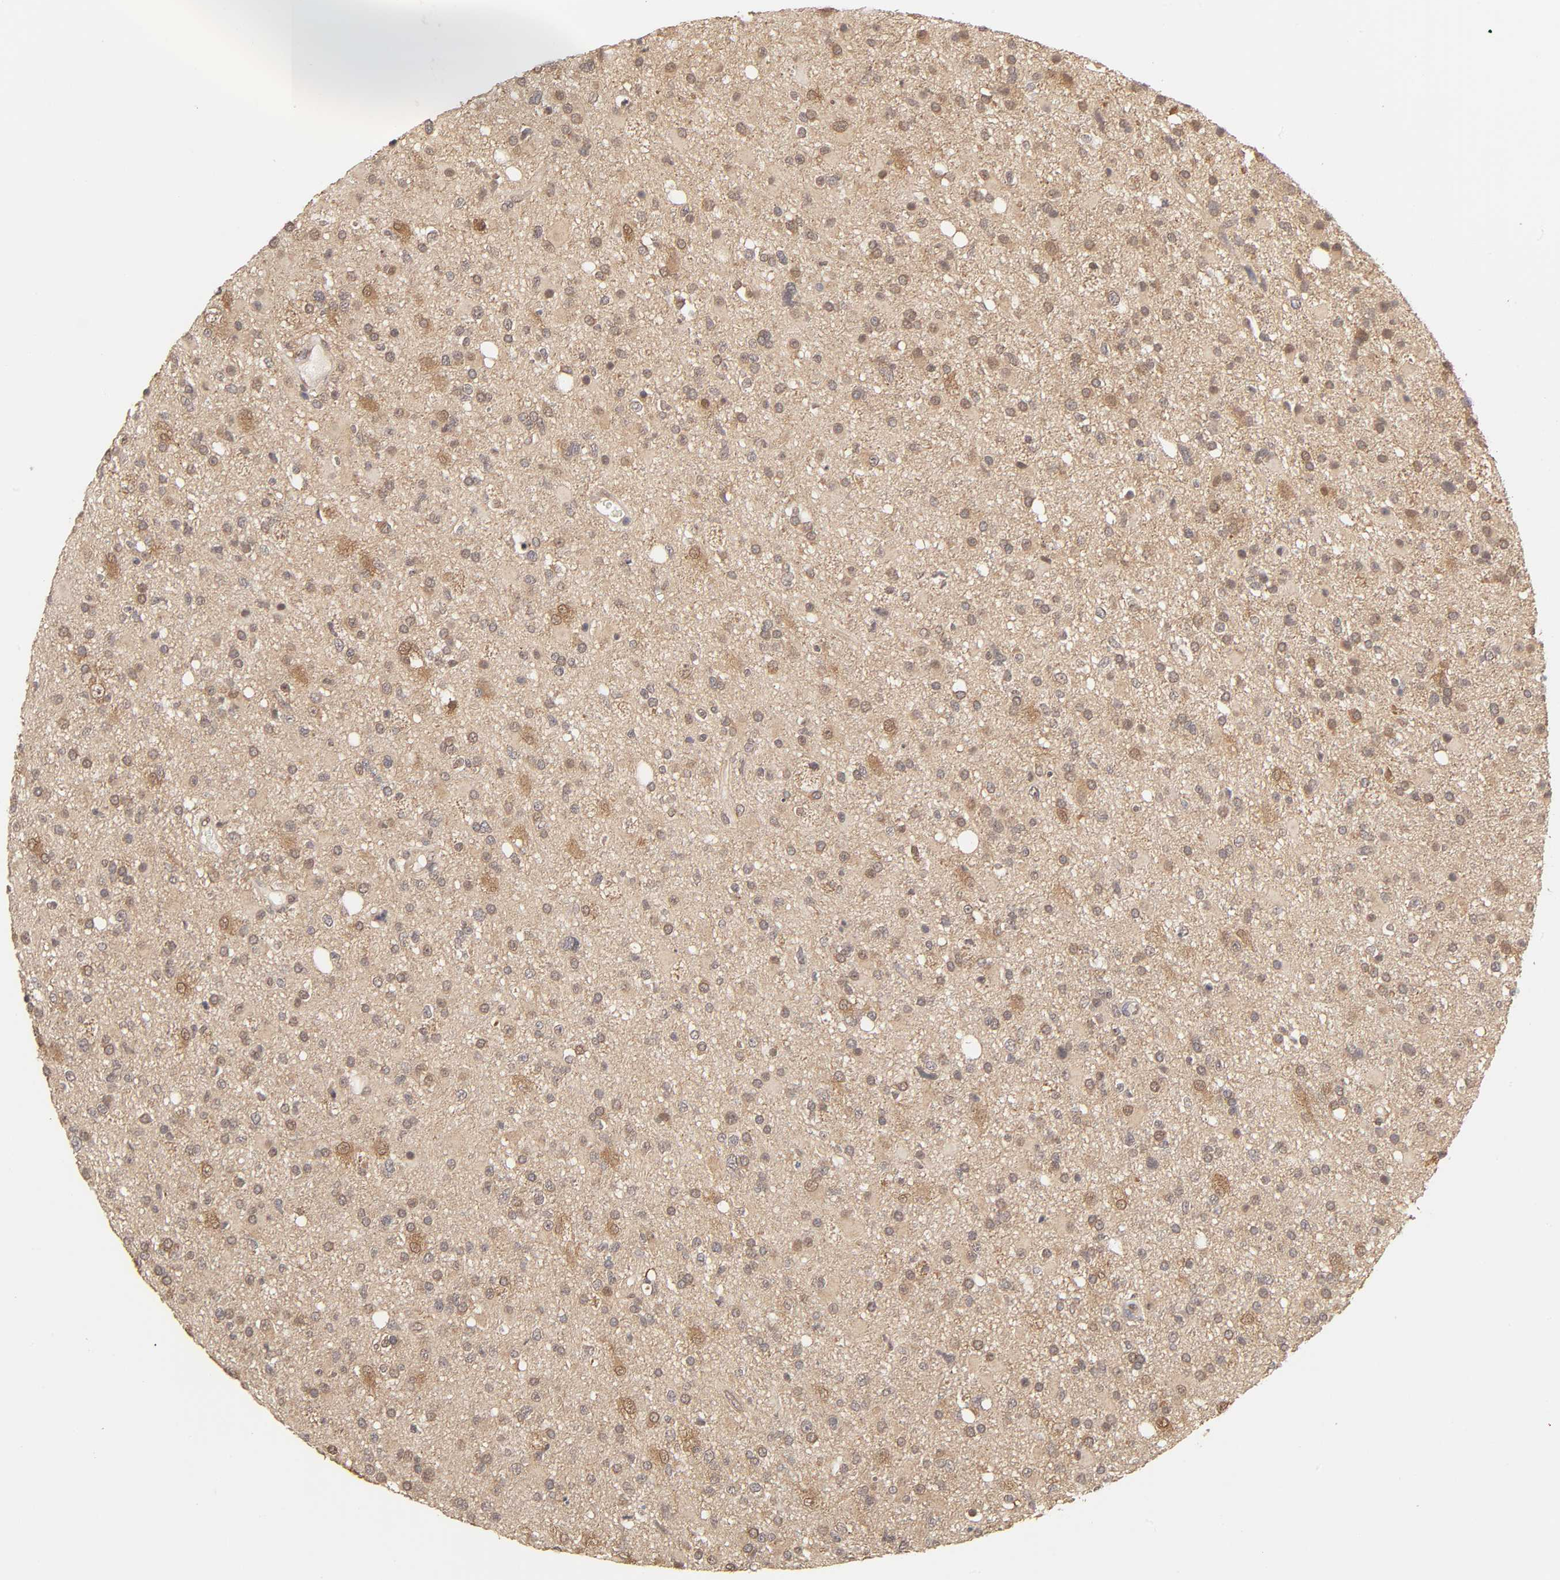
{"staining": {"intensity": "moderate", "quantity": "25%-75%", "location": "cytoplasmic/membranous,nuclear"}, "tissue": "glioma", "cell_type": "Tumor cells", "image_type": "cancer", "snomed": [{"axis": "morphology", "description": "Glioma, malignant, High grade"}, {"axis": "topography", "description": "Brain"}], "caption": "DAB immunohistochemical staining of human glioma reveals moderate cytoplasmic/membranous and nuclear protein staining in about 25%-75% of tumor cells. (IHC, brightfield microscopy, high magnification).", "gene": "MAPK1", "patient": {"sex": "male", "age": 33}}